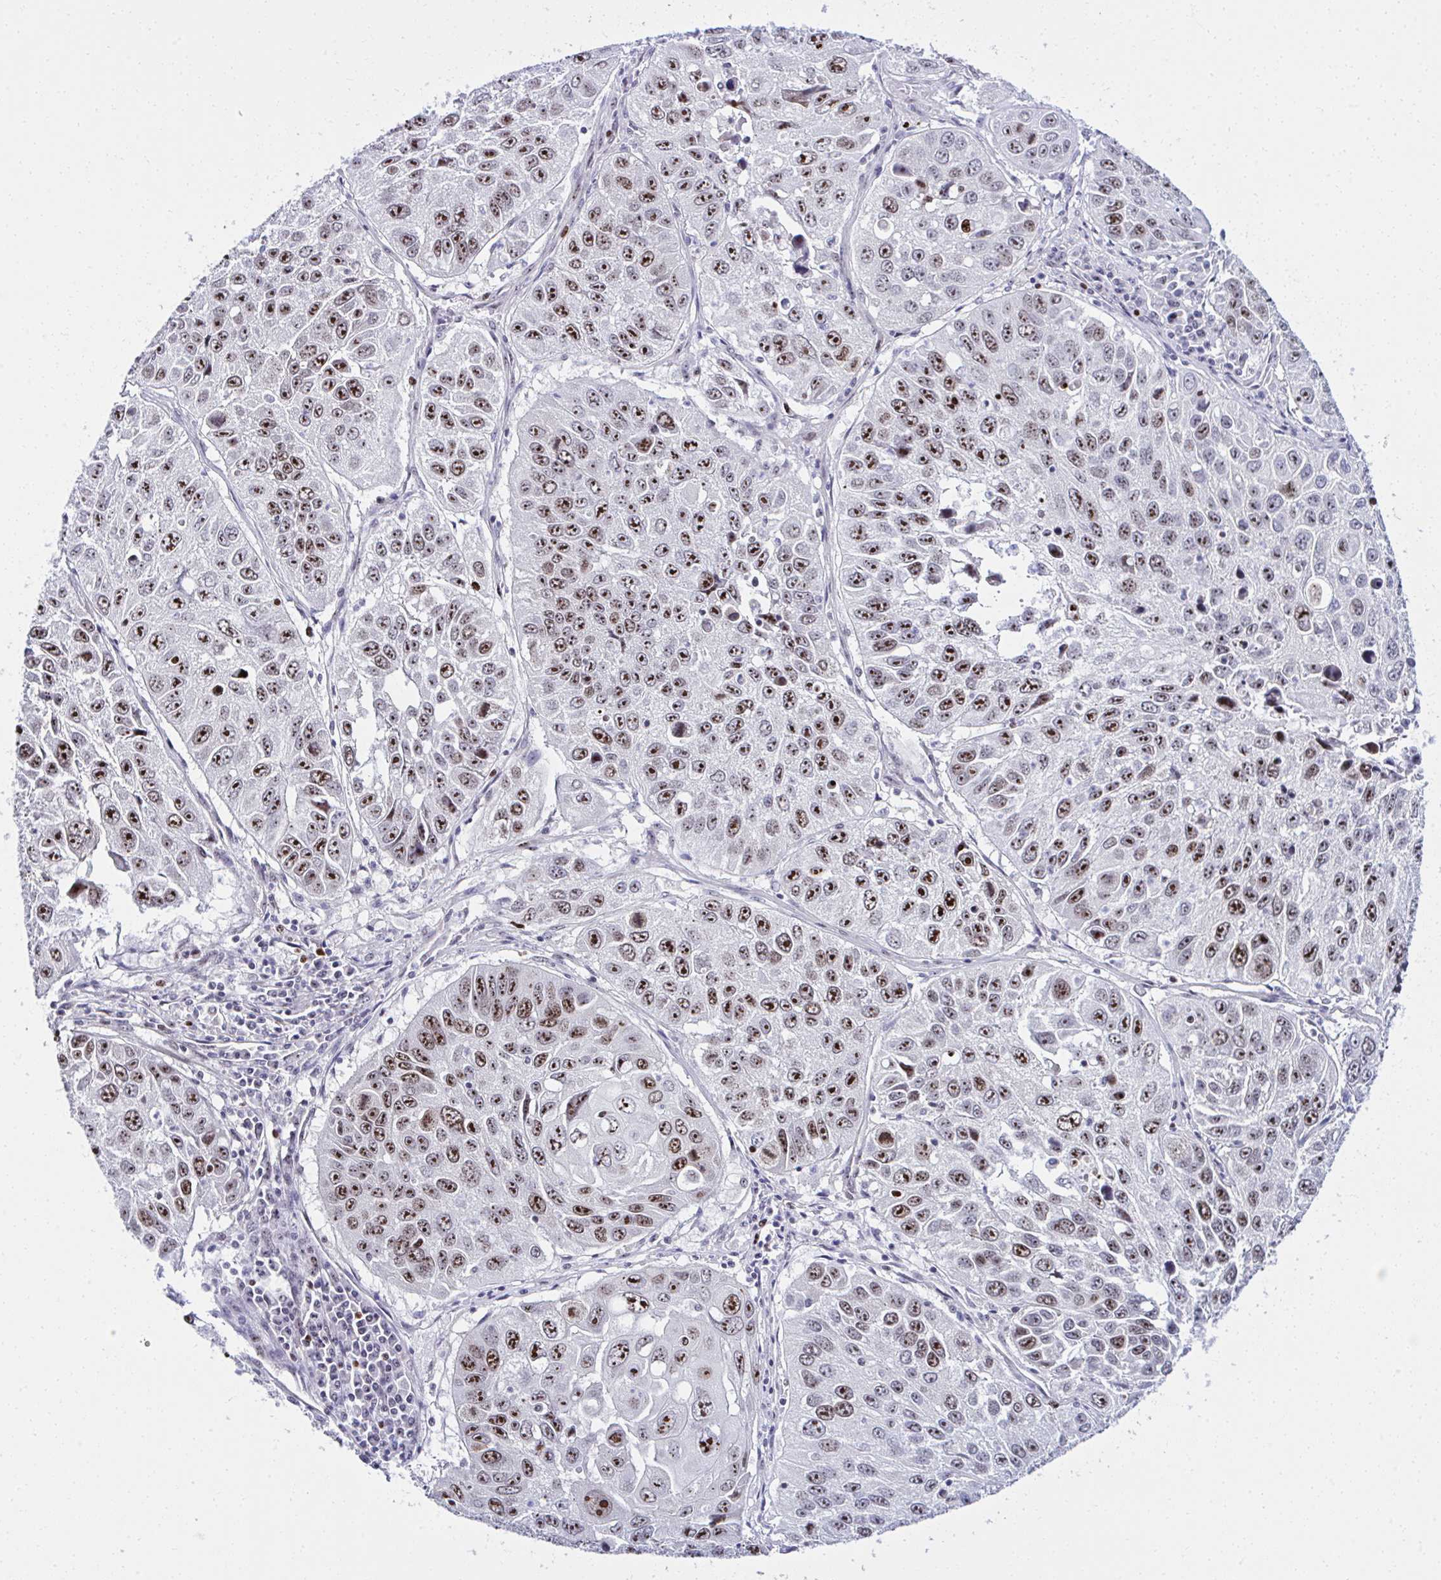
{"staining": {"intensity": "strong", "quantity": "25%-75%", "location": "nuclear"}, "tissue": "lung cancer", "cell_type": "Tumor cells", "image_type": "cancer", "snomed": [{"axis": "morphology", "description": "Squamous cell carcinoma, NOS"}, {"axis": "topography", "description": "Lung"}], "caption": "Immunohistochemistry micrograph of human lung cancer stained for a protein (brown), which displays high levels of strong nuclear positivity in approximately 25%-75% of tumor cells.", "gene": "CEP72", "patient": {"sex": "female", "age": 61}}